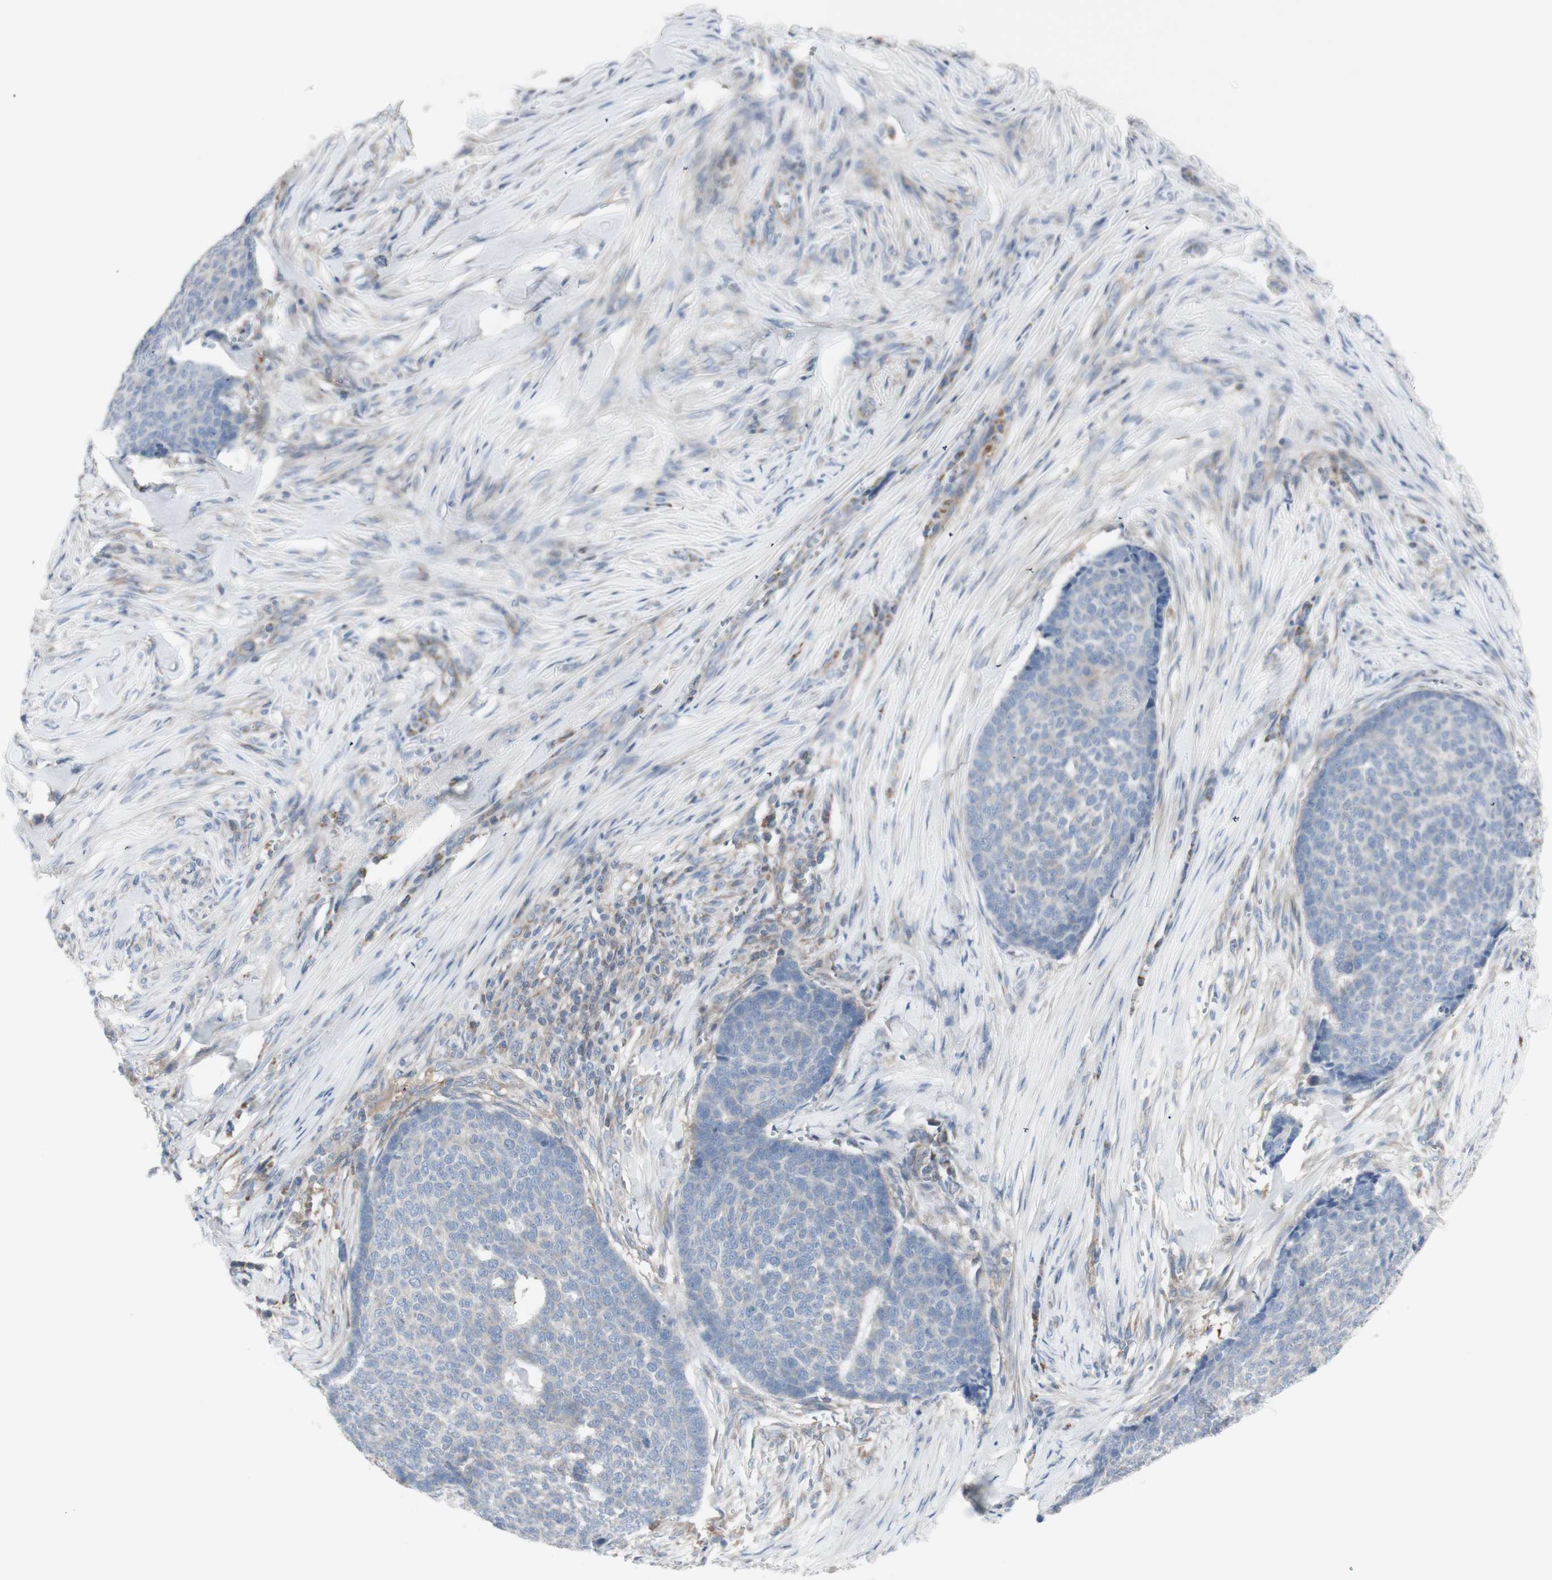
{"staining": {"intensity": "negative", "quantity": "none", "location": "none"}, "tissue": "skin cancer", "cell_type": "Tumor cells", "image_type": "cancer", "snomed": [{"axis": "morphology", "description": "Basal cell carcinoma"}, {"axis": "topography", "description": "Skin"}], "caption": "Protein analysis of skin cancer demonstrates no significant positivity in tumor cells.", "gene": "C3orf52", "patient": {"sex": "male", "age": 84}}